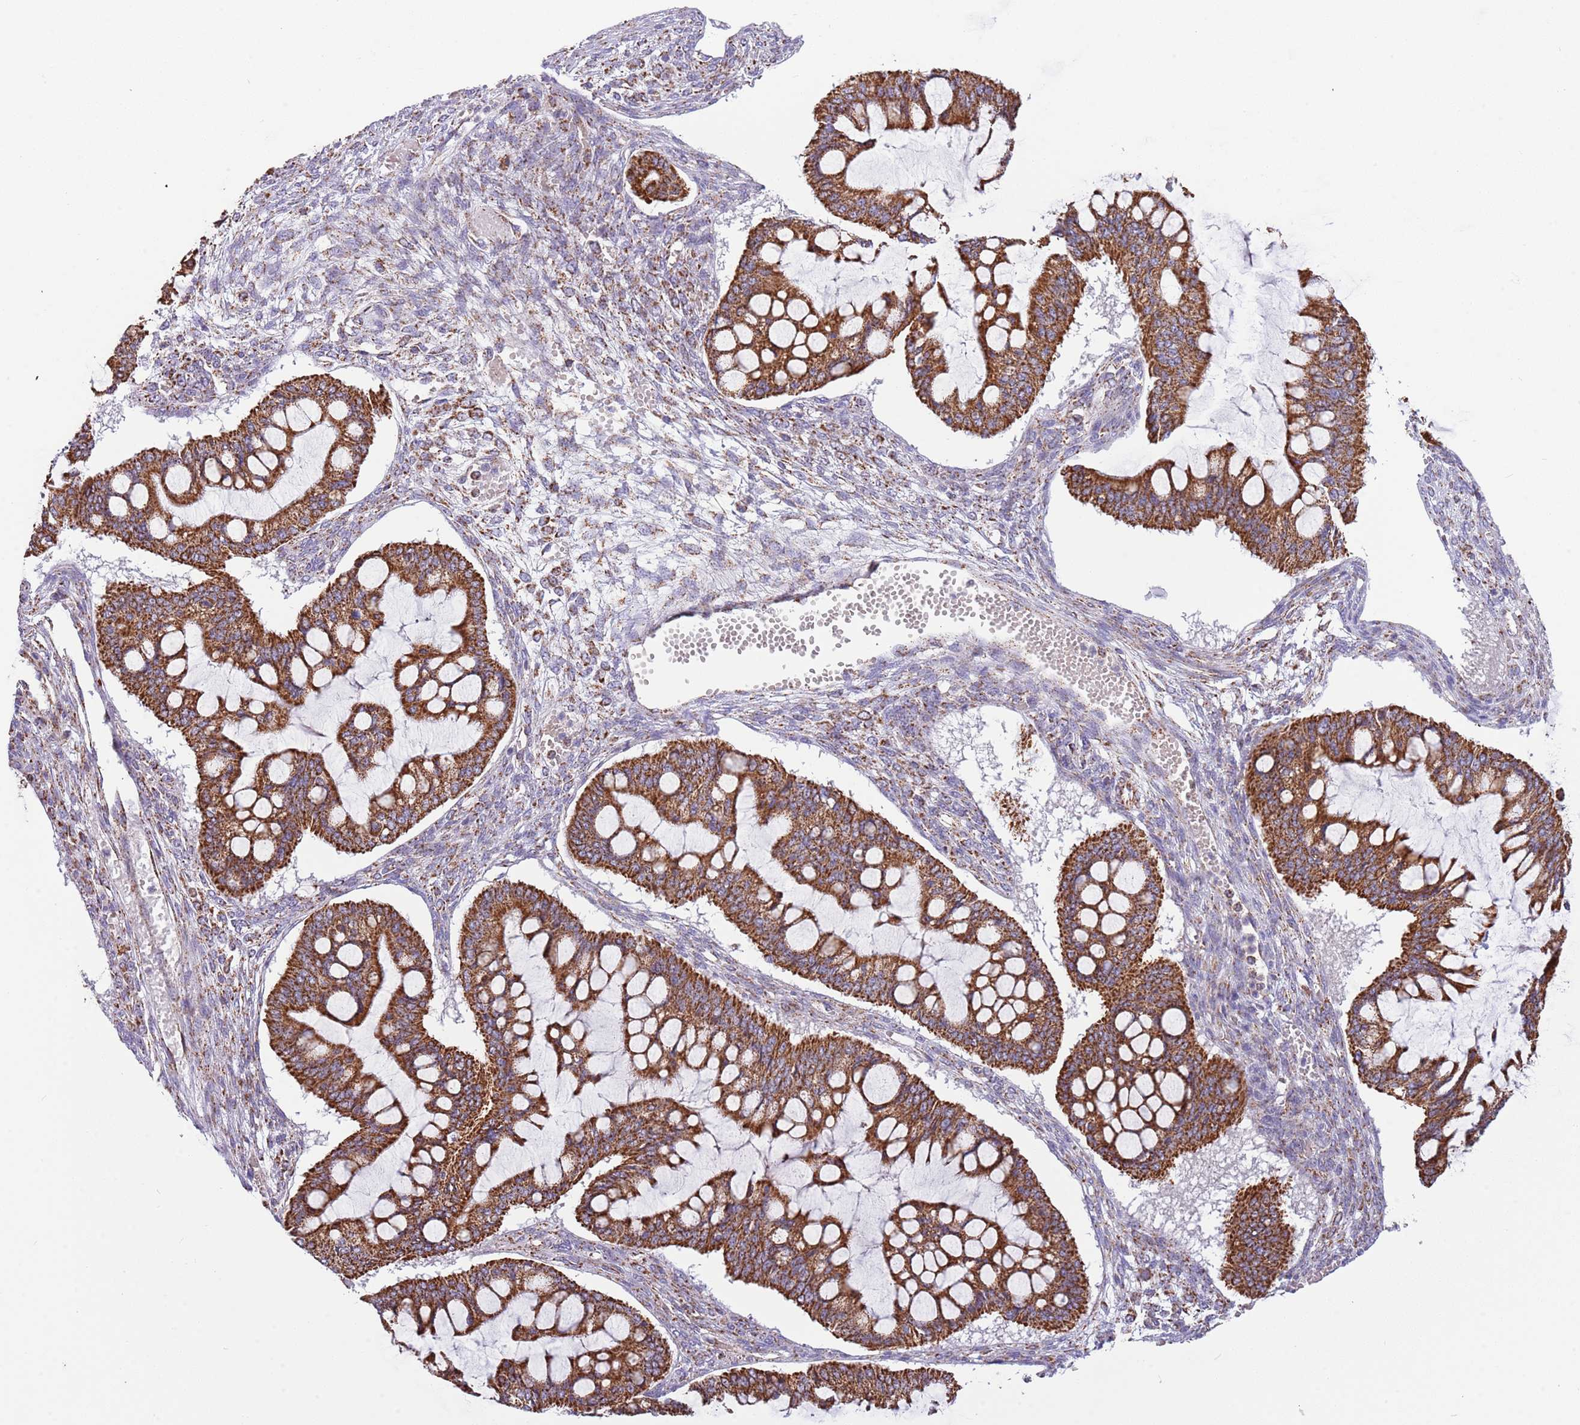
{"staining": {"intensity": "strong", "quantity": ">75%", "location": "cytoplasmic/membranous"}, "tissue": "ovarian cancer", "cell_type": "Tumor cells", "image_type": "cancer", "snomed": [{"axis": "morphology", "description": "Cystadenocarcinoma, mucinous, NOS"}, {"axis": "topography", "description": "Ovary"}], "caption": "Approximately >75% of tumor cells in ovarian mucinous cystadenocarcinoma exhibit strong cytoplasmic/membranous protein staining as visualized by brown immunohistochemical staining.", "gene": "LHX6", "patient": {"sex": "female", "age": 73}}